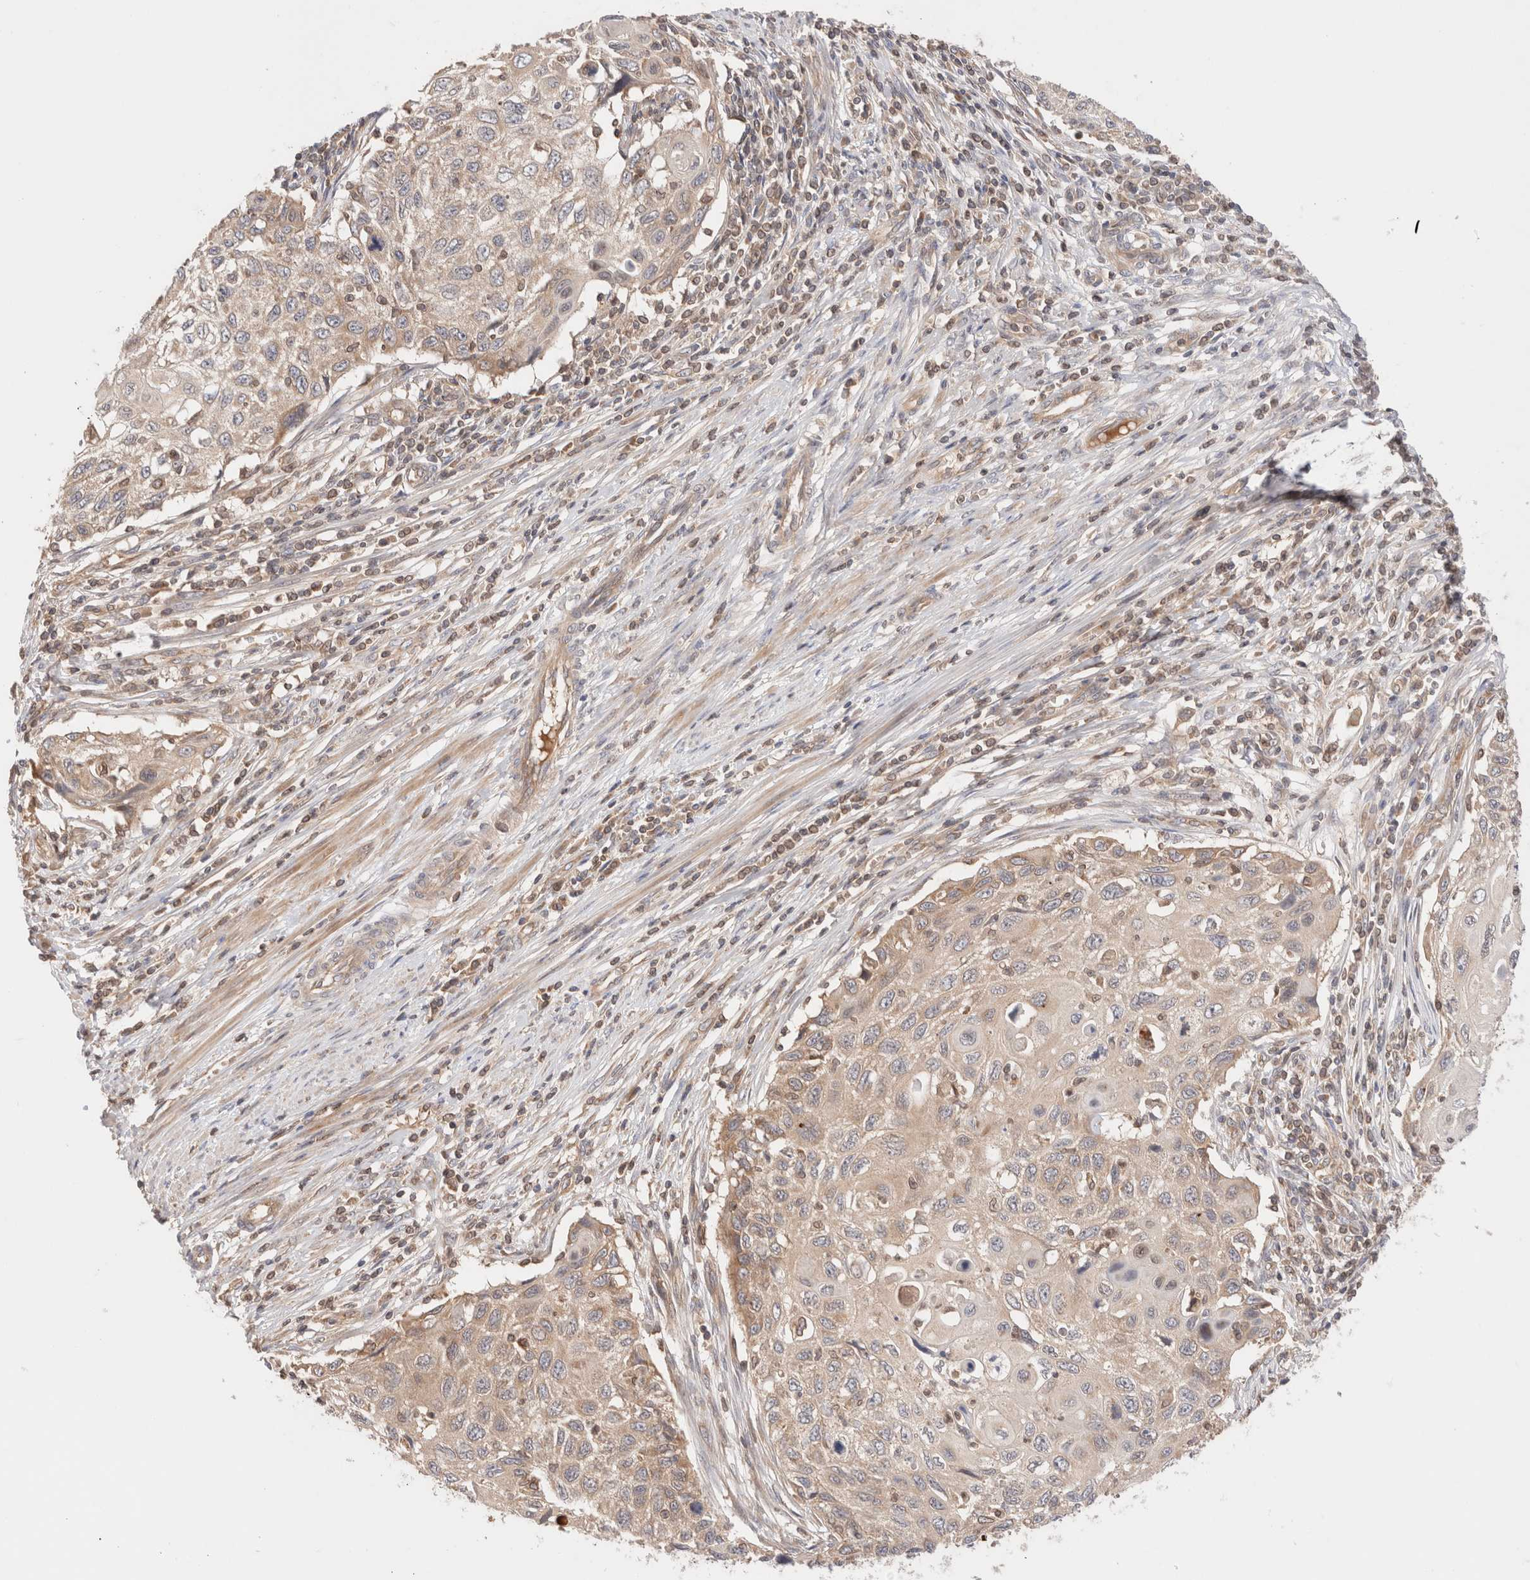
{"staining": {"intensity": "weak", "quantity": "25%-75%", "location": "cytoplasmic/membranous"}, "tissue": "cervical cancer", "cell_type": "Tumor cells", "image_type": "cancer", "snomed": [{"axis": "morphology", "description": "Squamous cell carcinoma, NOS"}, {"axis": "topography", "description": "Cervix"}], "caption": "High-power microscopy captured an immunohistochemistry photomicrograph of squamous cell carcinoma (cervical), revealing weak cytoplasmic/membranous positivity in approximately 25%-75% of tumor cells.", "gene": "SIKE1", "patient": {"sex": "female", "age": 70}}